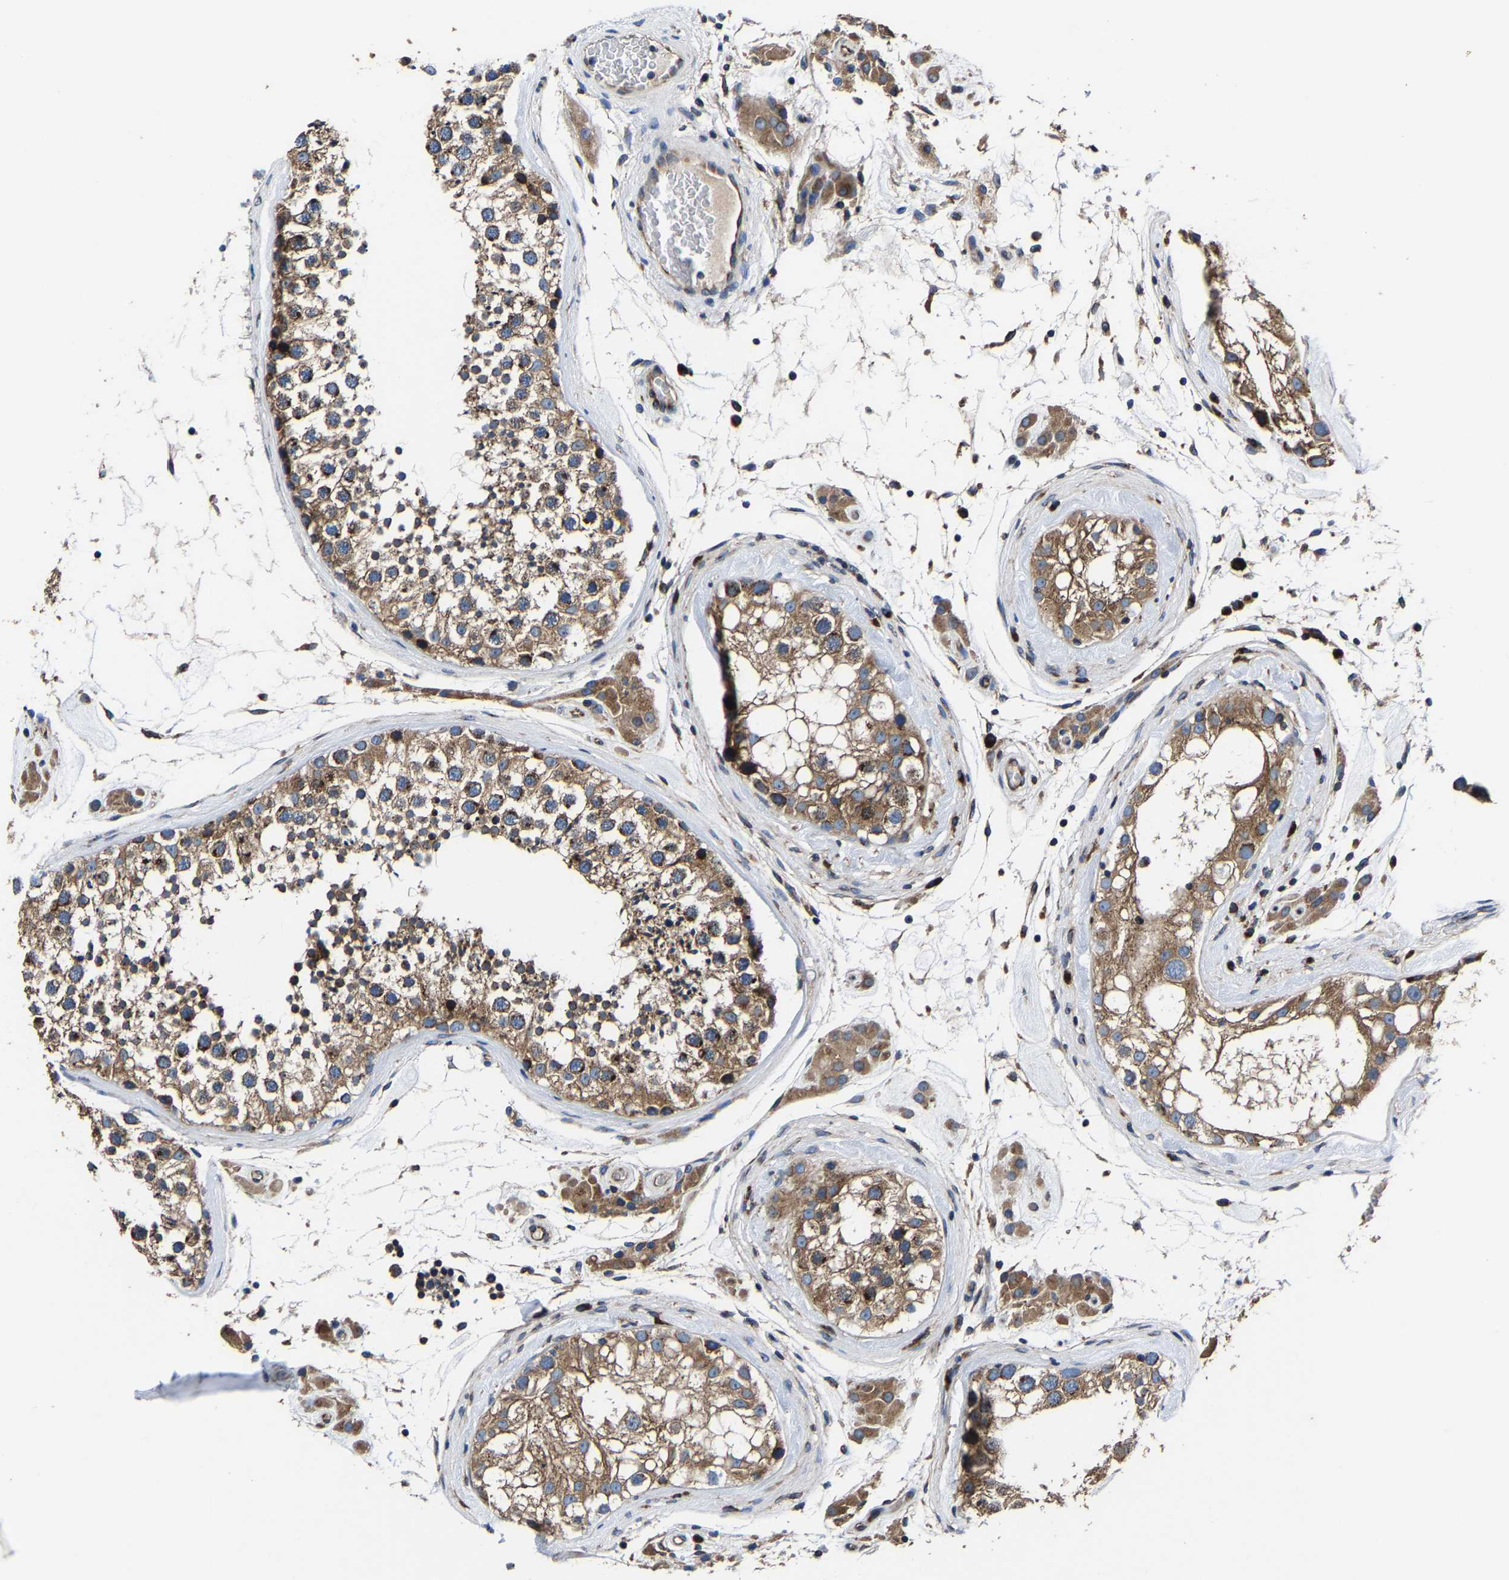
{"staining": {"intensity": "moderate", "quantity": ">75%", "location": "cytoplasmic/membranous"}, "tissue": "testis", "cell_type": "Cells in seminiferous ducts", "image_type": "normal", "snomed": [{"axis": "morphology", "description": "Normal tissue, NOS"}, {"axis": "topography", "description": "Testis"}], "caption": "Unremarkable testis was stained to show a protein in brown. There is medium levels of moderate cytoplasmic/membranous staining in about >75% of cells in seminiferous ducts.", "gene": "EBAG9", "patient": {"sex": "male", "age": 46}}